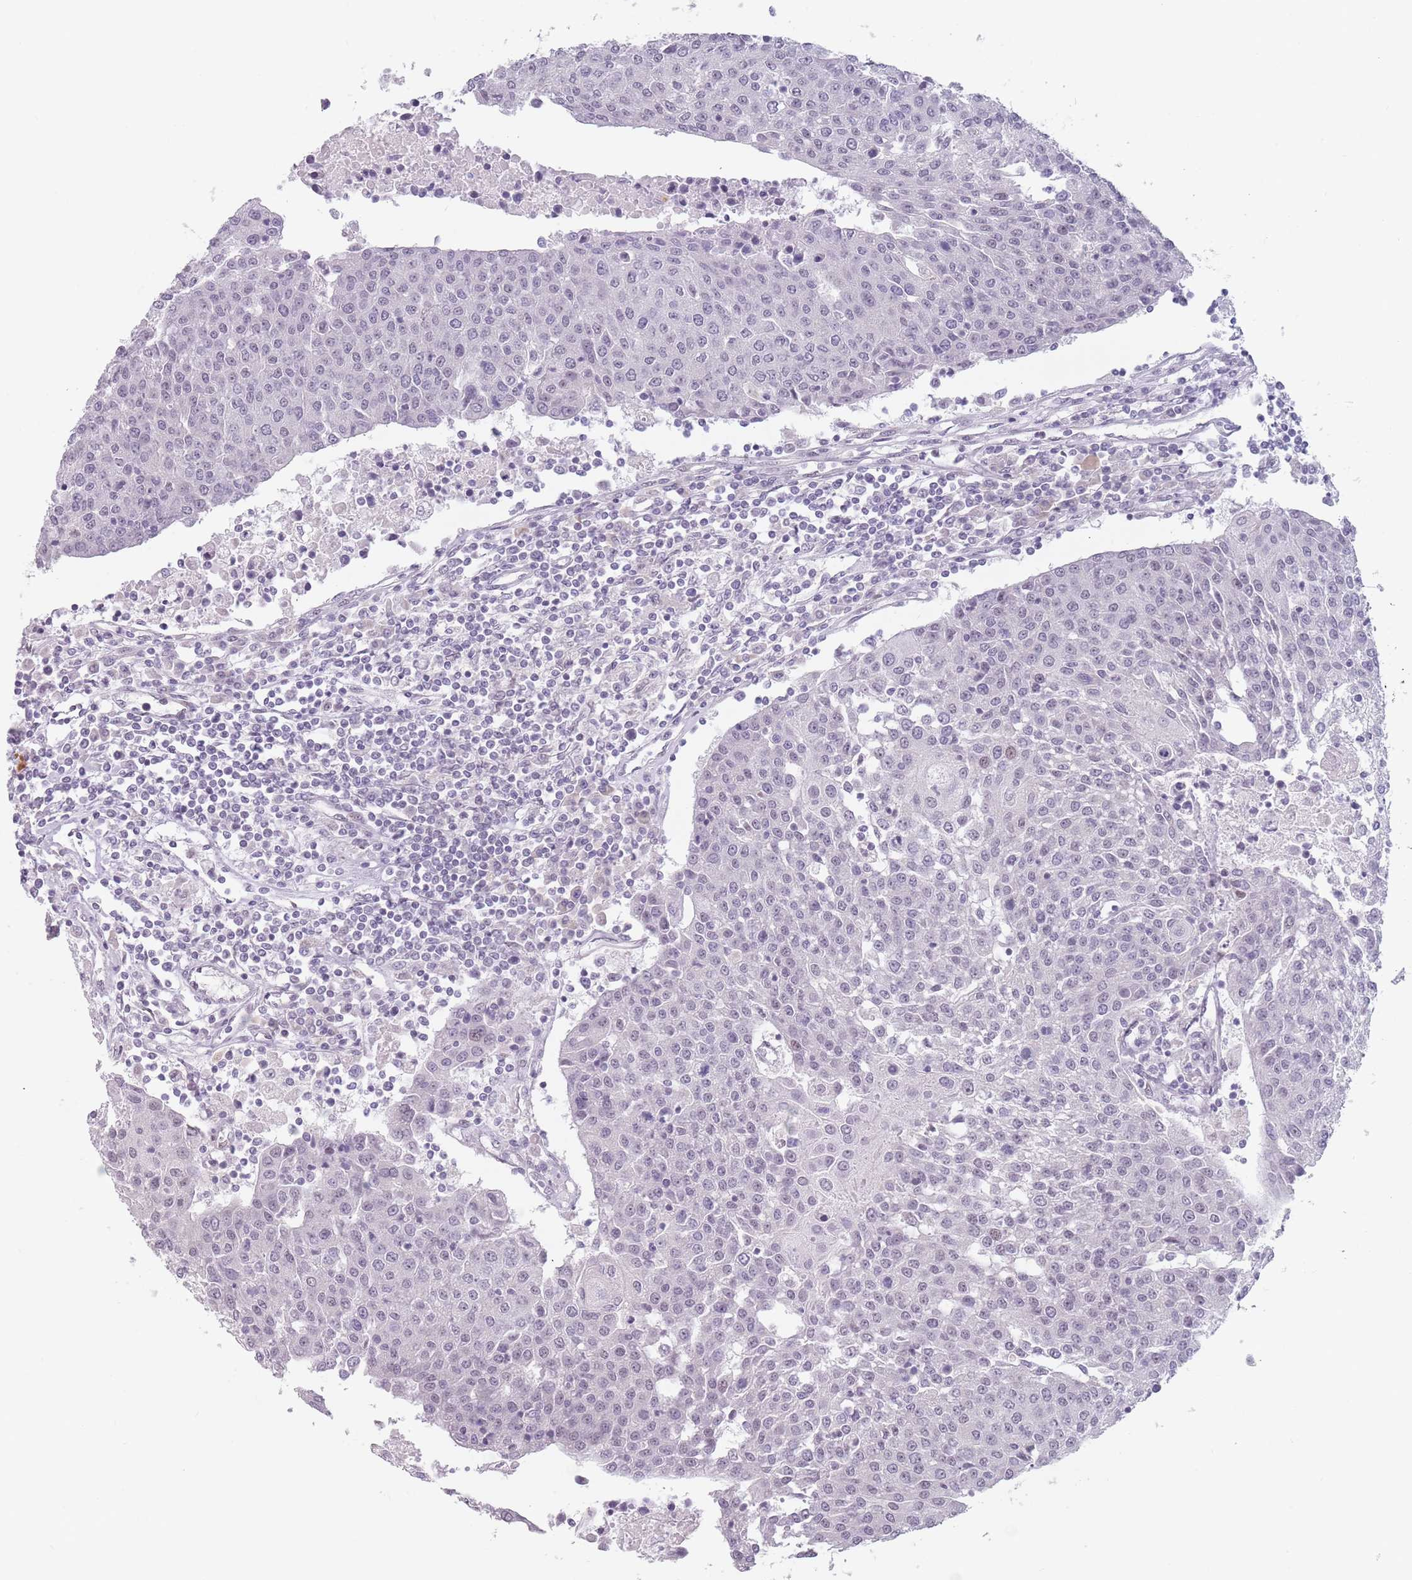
{"staining": {"intensity": "negative", "quantity": "none", "location": "none"}, "tissue": "urothelial cancer", "cell_type": "Tumor cells", "image_type": "cancer", "snomed": [{"axis": "morphology", "description": "Urothelial carcinoma, High grade"}, {"axis": "topography", "description": "Urinary bladder"}], "caption": "Tumor cells are negative for brown protein staining in urothelial cancer.", "gene": "PTCHD1", "patient": {"sex": "female", "age": 85}}